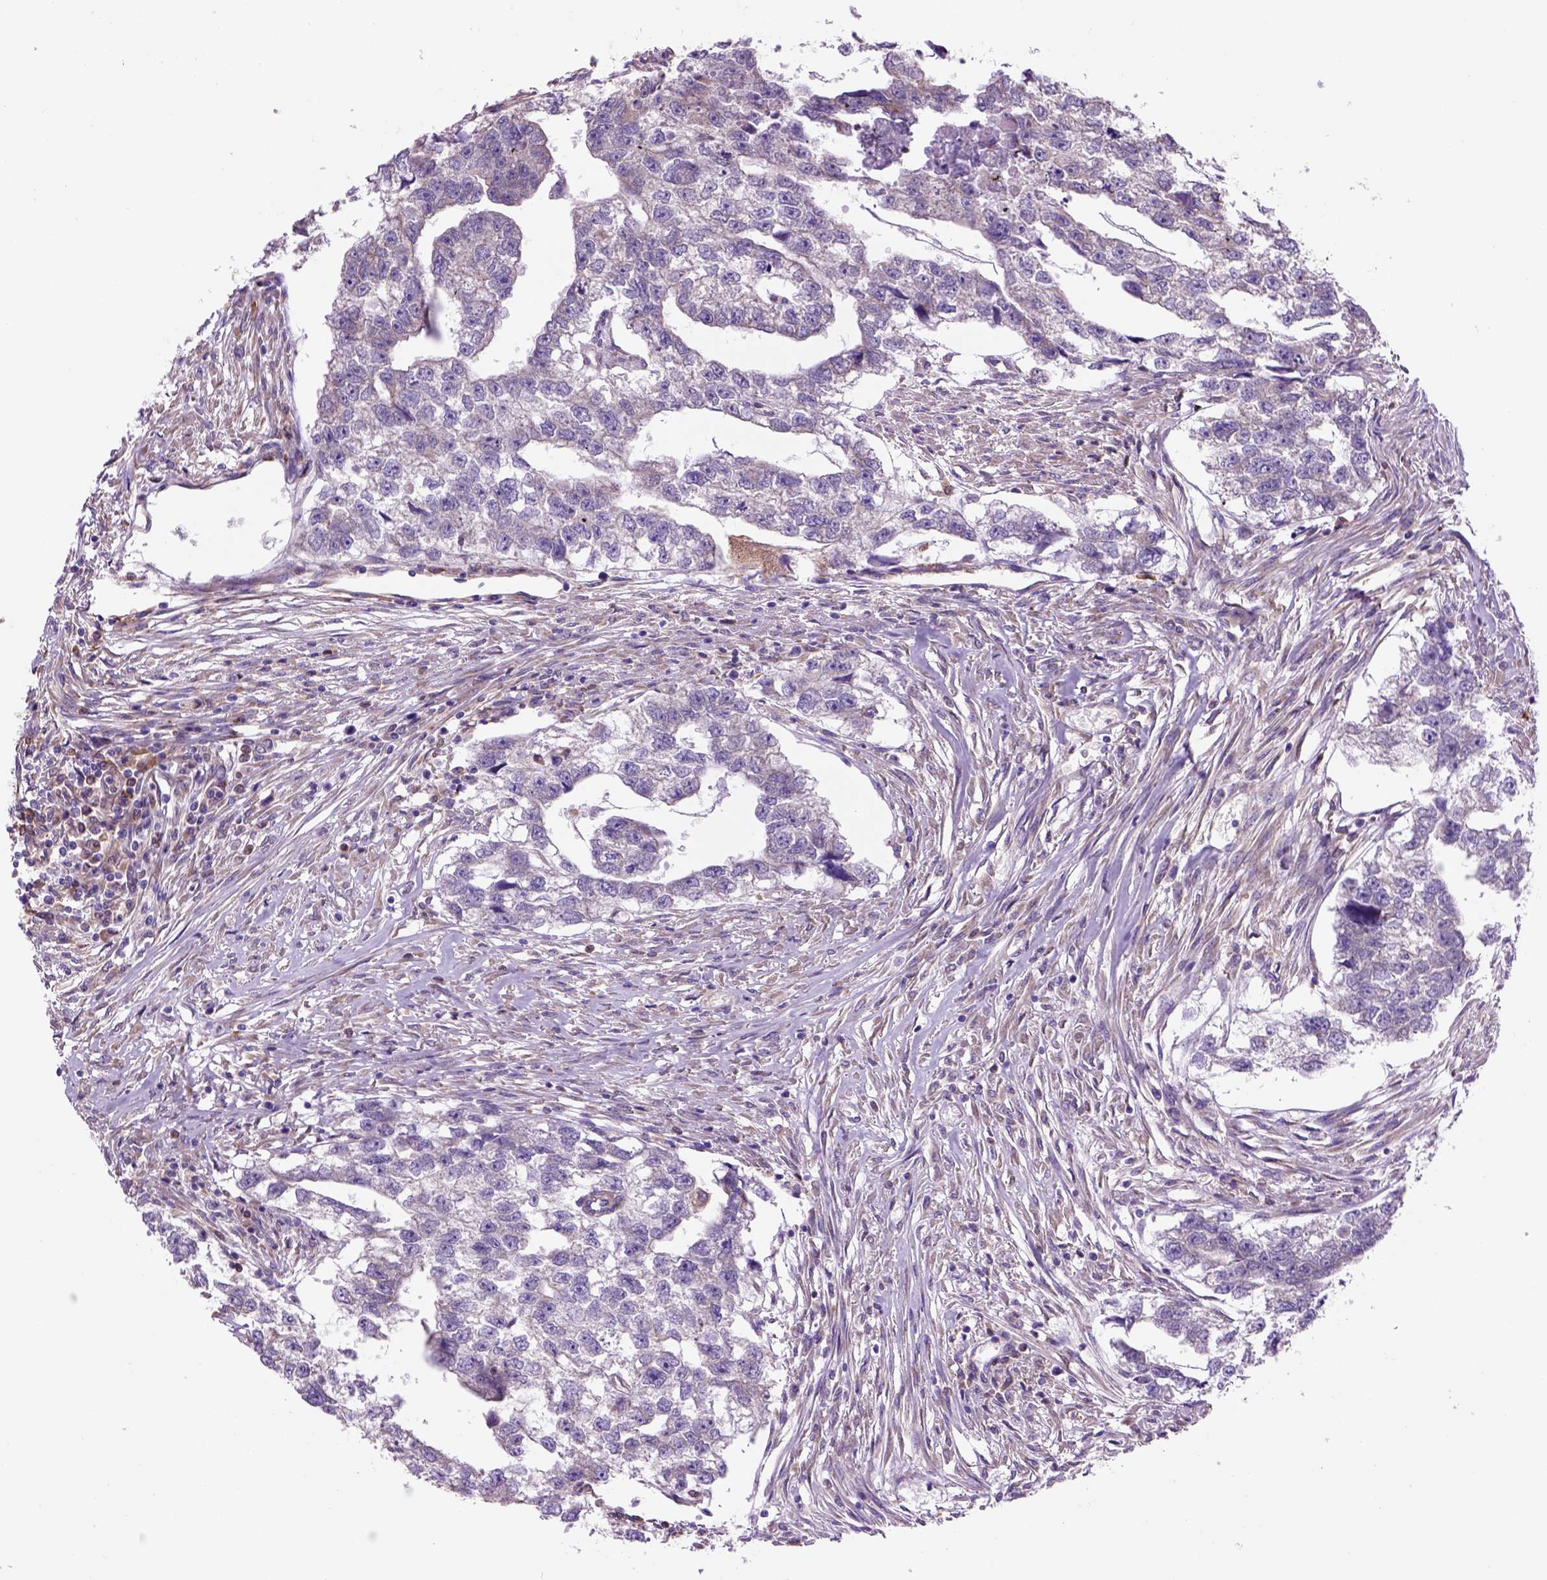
{"staining": {"intensity": "negative", "quantity": "none", "location": "none"}, "tissue": "testis cancer", "cell_type": "Tumor cells", "image_type": "cancer", "snomed": [{"axis": "morphology", "description": "Carcinoma, Embryonal, NOS"}, {"axis": "morphology", "description": "Teratoma, malignant, NOS"}, {"axis": "topography", "description": "Testis"}], "caption": "Human malignant teratoma (testis) stained for a protein using immunohistochemistry shows no positivity in tumor cells.", "gene": "PIAS3", "patient": {"sex": "male", "age": 44}}